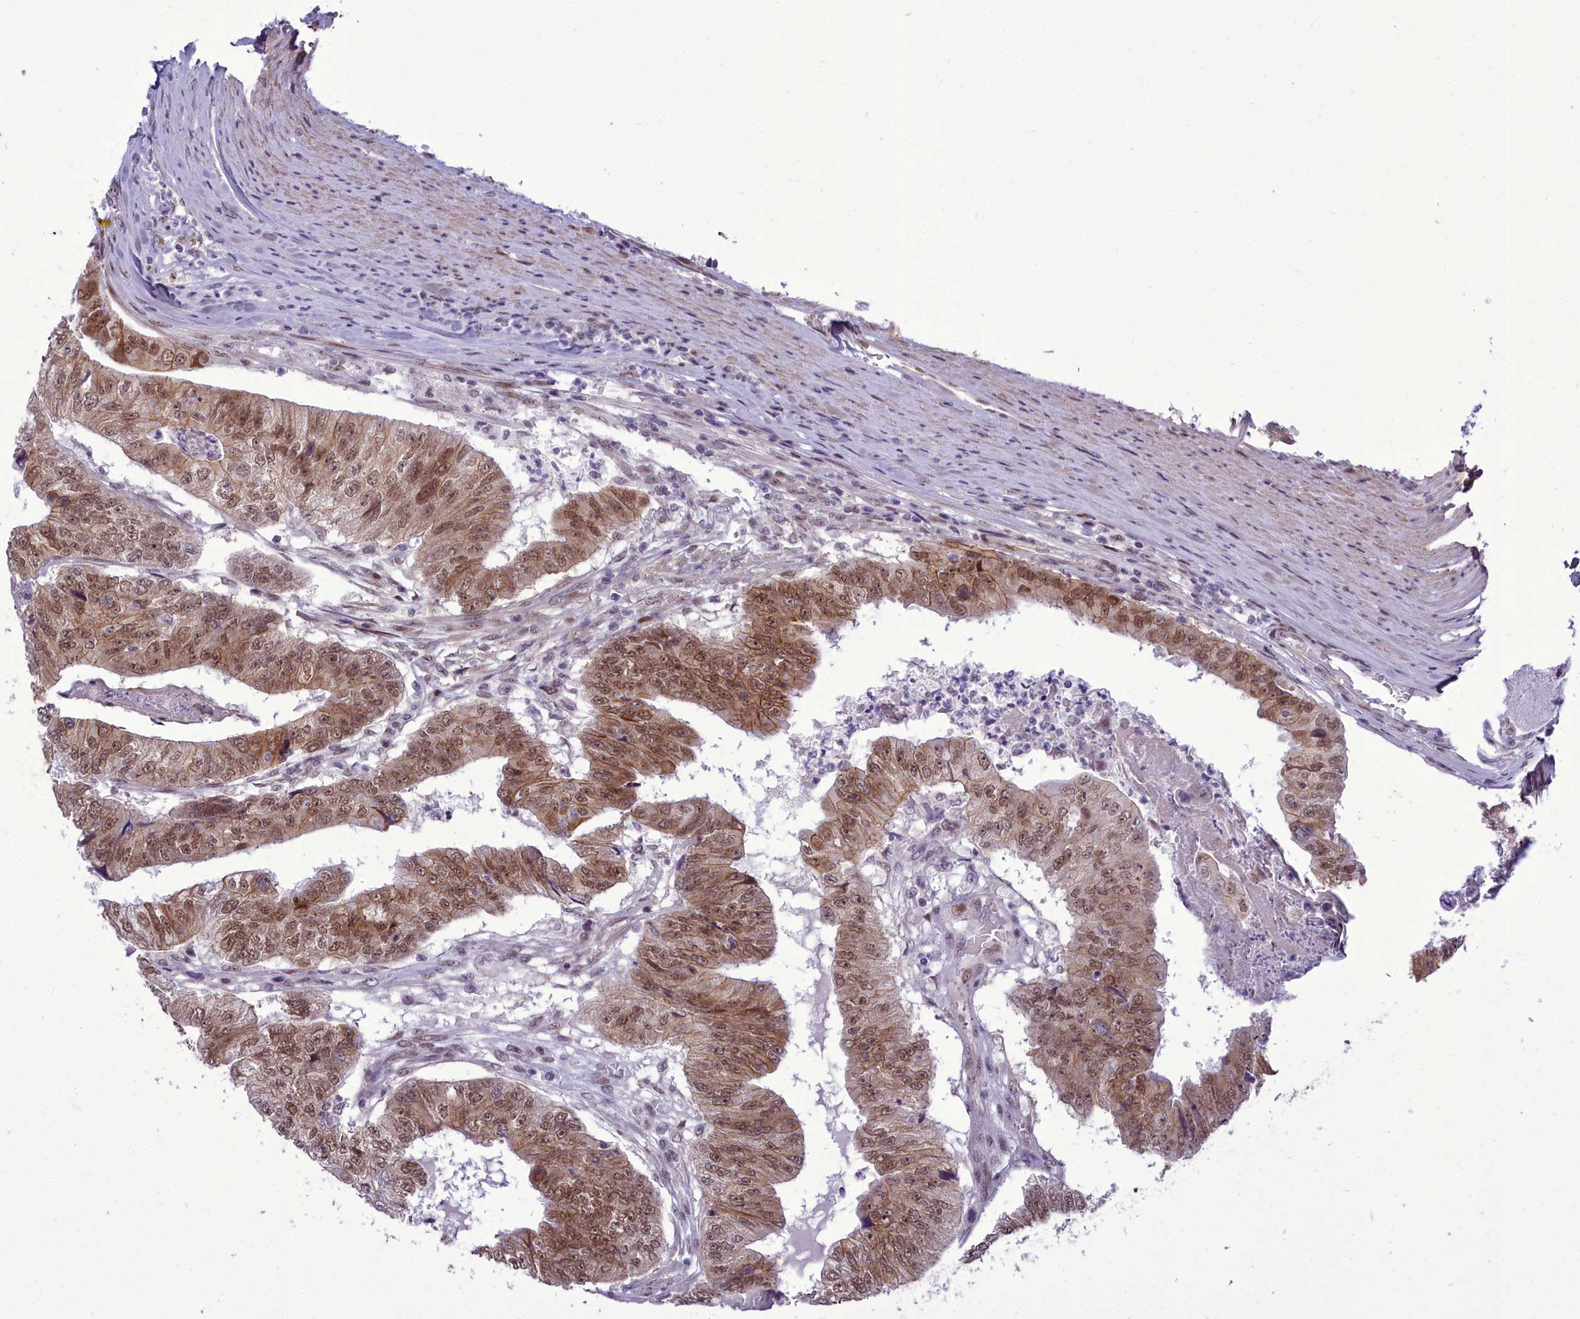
{"staining": {"intensity": "moderate", "quantity": ">75%", "location": "cytoplasmic/membranous,nuclear"}, "tissue": "colorectal cancer", "cell_type": "Tumor cells", "image_type": "cancer", "snomed": [{"axis": "morphology", "description": "Adenocarcinoma, NOS"}, {"axis": "topography", "description": "Colon"}], "caption": "Immunohistochemistry (IHC) micrograph of adenocarcinoma (colorectal) stained for a protein (brown), which demonstrates medium levels of moderate cytoplasmic/membranous and nuclear positivity in about >75% of tumor cells.", "gene": "CEACAM19", "patient": {"sex": "female", "age": 67}}